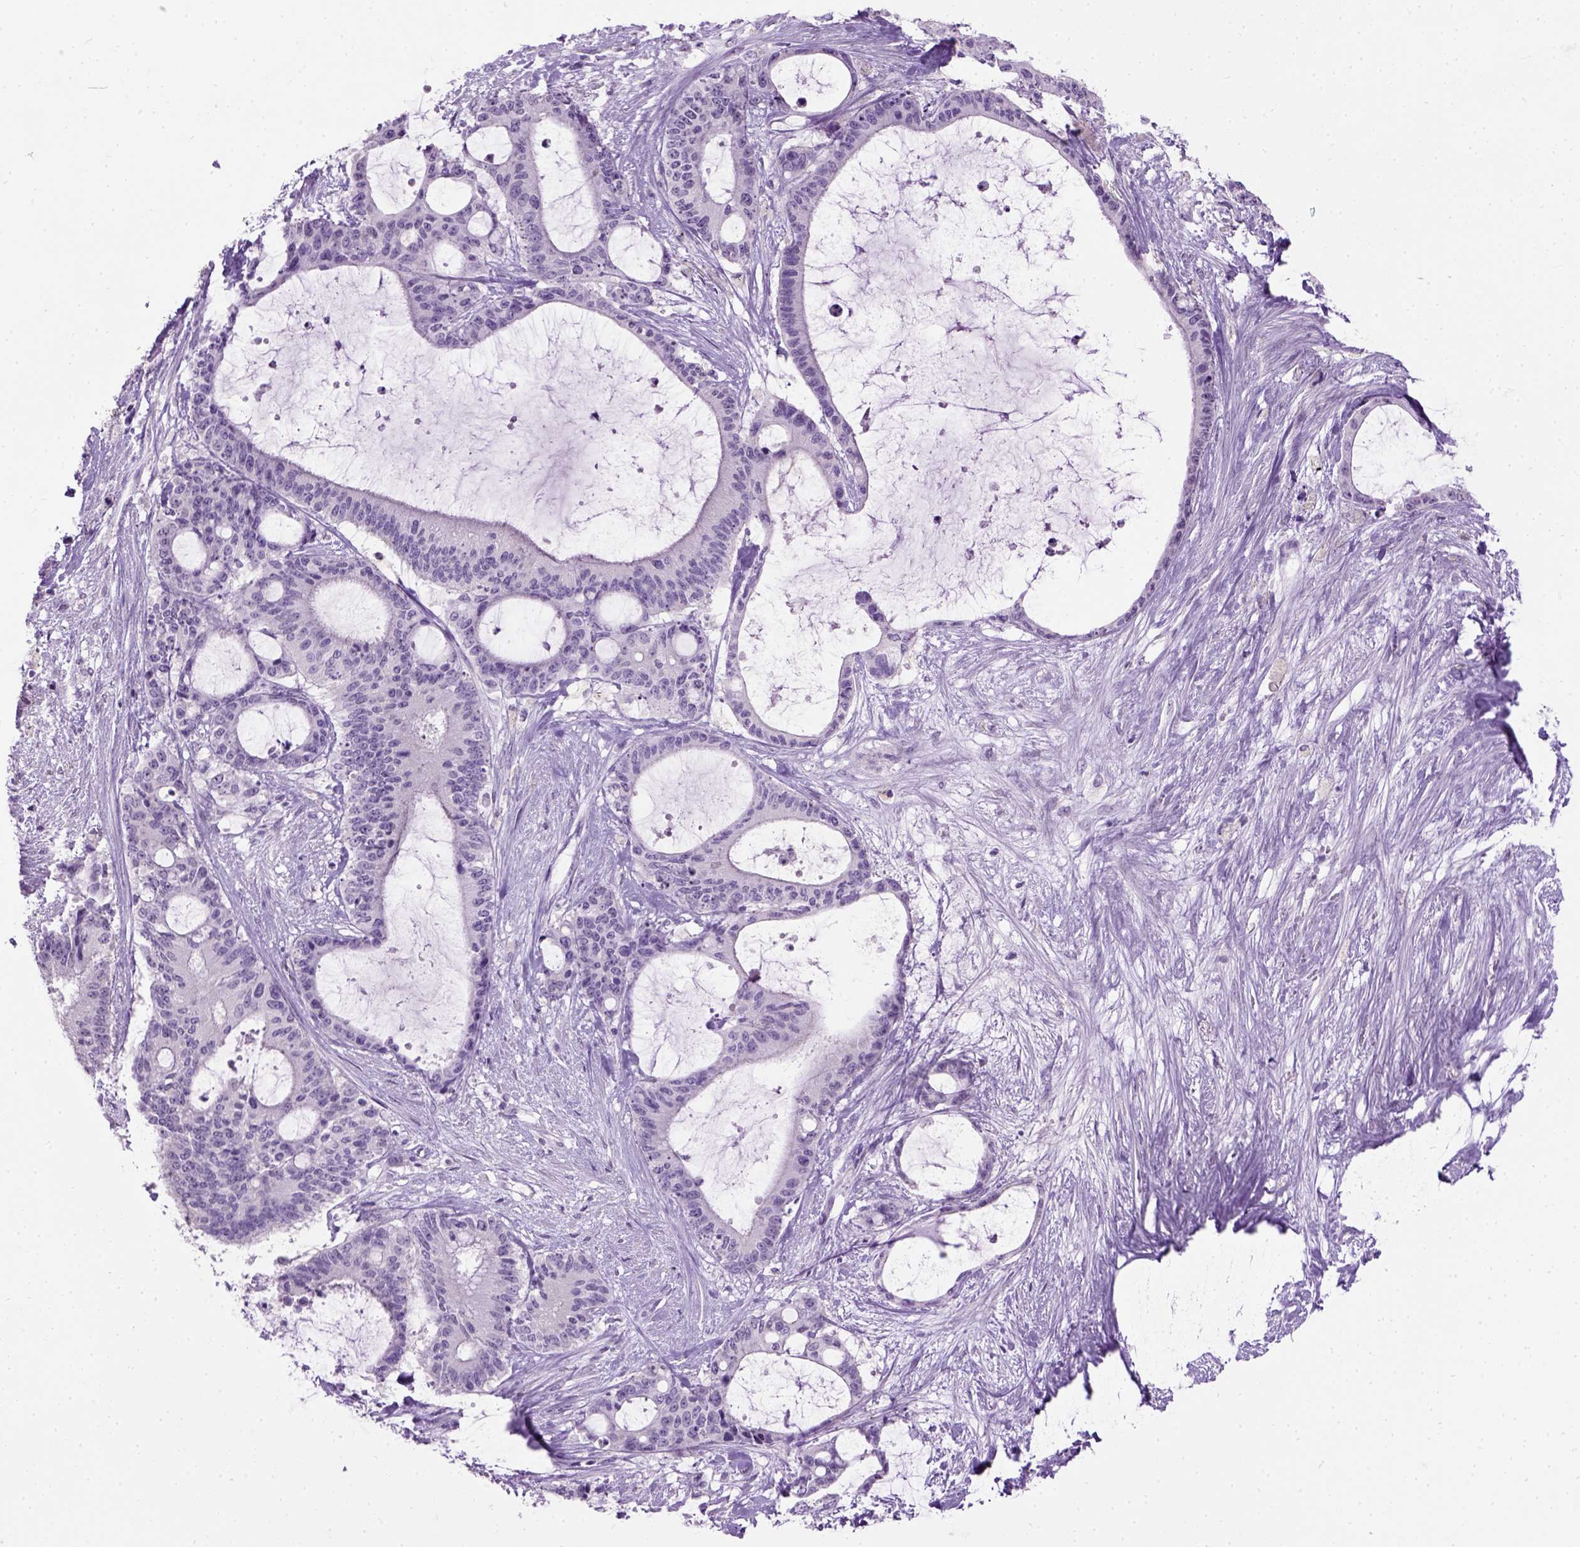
{"staining": {"intensity": "negative", "quantity": "none", "location": "none"}, "tissue": "liver cancer", "cell_type": "Tumor cells", "image_type": "cancer", "snomed": [{"axis": "morphology", "description": "Normal tissue, NOS"}, {"axis": "morphology", "description": "Cholangiocarcinoma"}, {"axis": "topography", "description": "Liver"}, {"axis": "topography", "description": "Peripheral nerve tissue"}], "caption": "DAB (3,3'-diaminobenzidine) immunohistochemical staining of human liver cholangiocarcinoma exhibits no significant staining in tumor cells.", "gene": "GABRB2", "patient": {"sex": "female", "age": 73}}